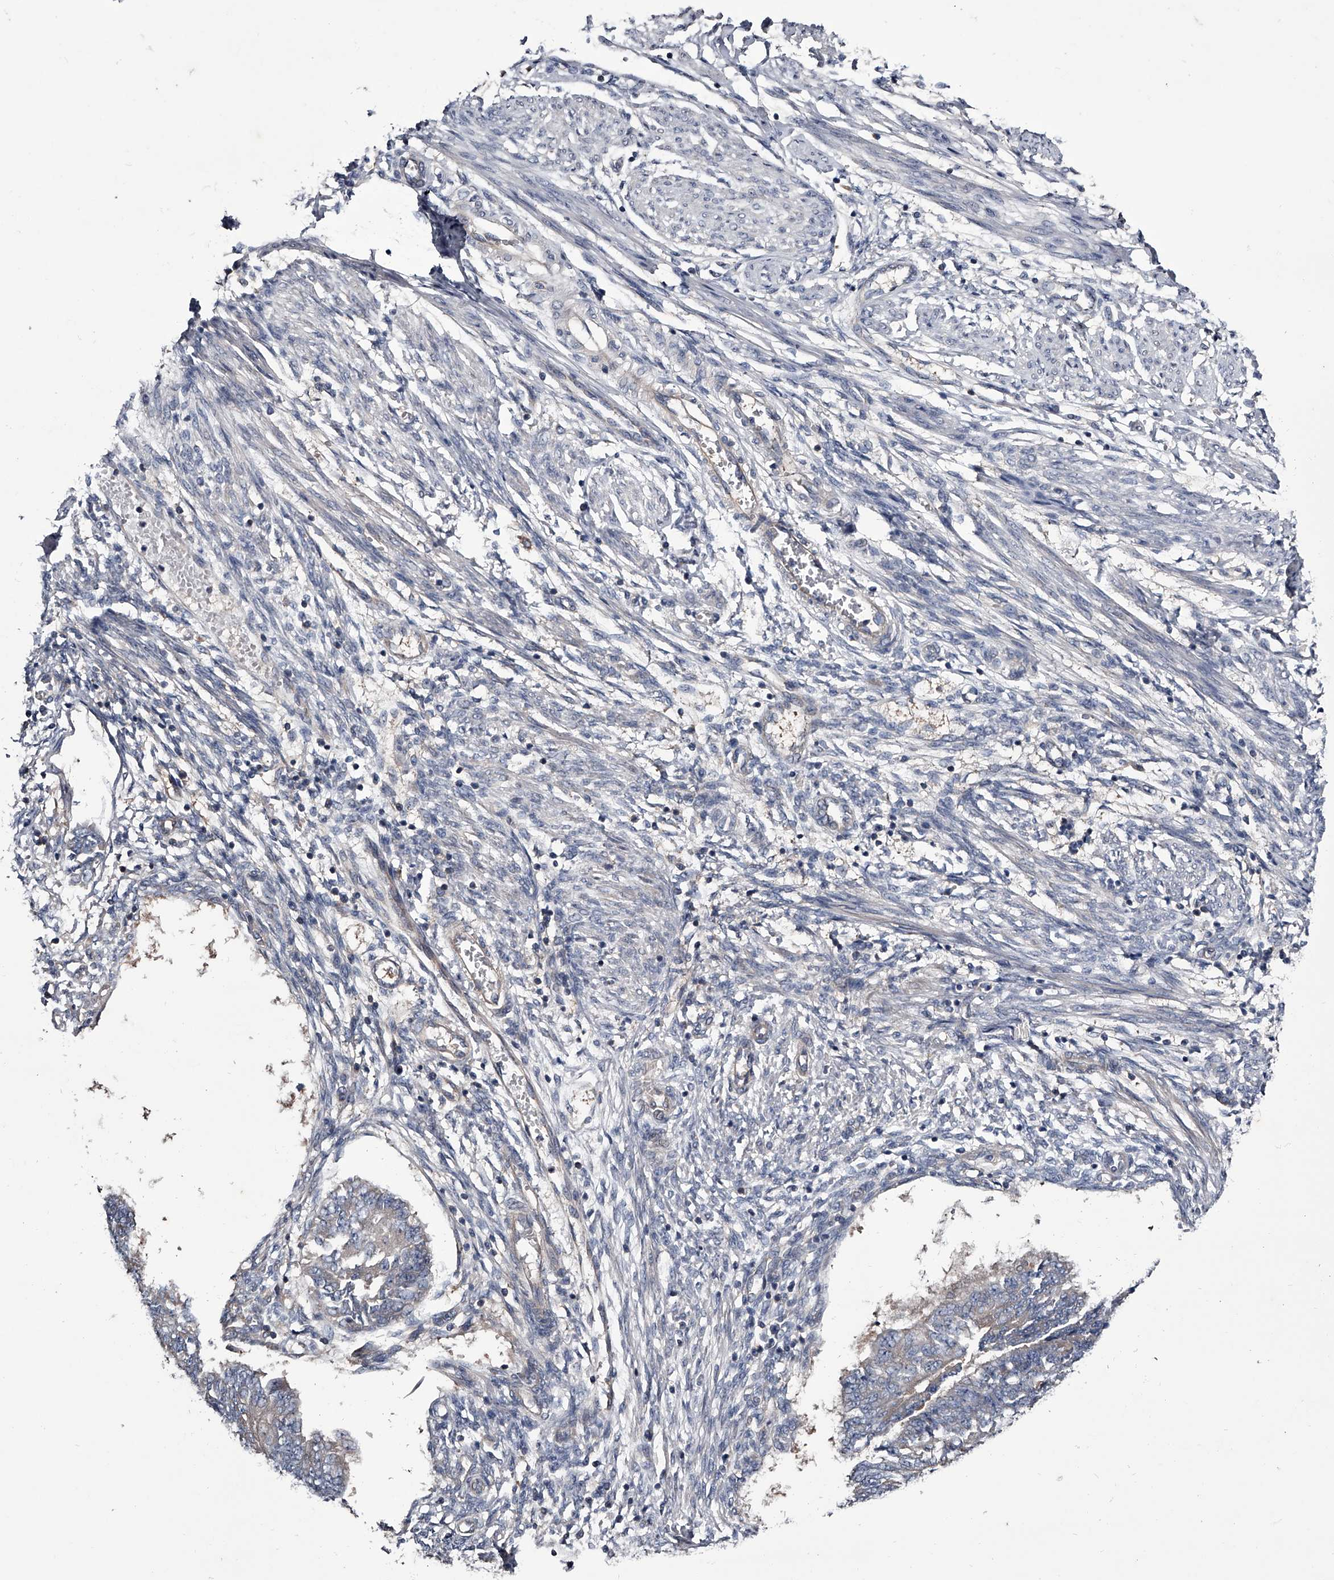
{"staining": {"intensity": "negative", "quantity": "none", "location": "none"}, "tissue": "endometrial cancer", "cell_type": "Tumor cells", "image_type": "cancer", "snomed": [{"axis": "morphology", "description": "Adenocarcinoma, NOS"}, {"axis": "topography", "description": "Endometrium"}], "caption": "High magnification brightfield microscopy of endometrial adenocarcinoma stained with DAB (3,3'-diaminobenzidine) (brown) and counterstained with hematoxylin (blue): tumor cells show no significant staining.", "gene": "GAPVD1", "patient": {"sex": "female", "age": 32}}